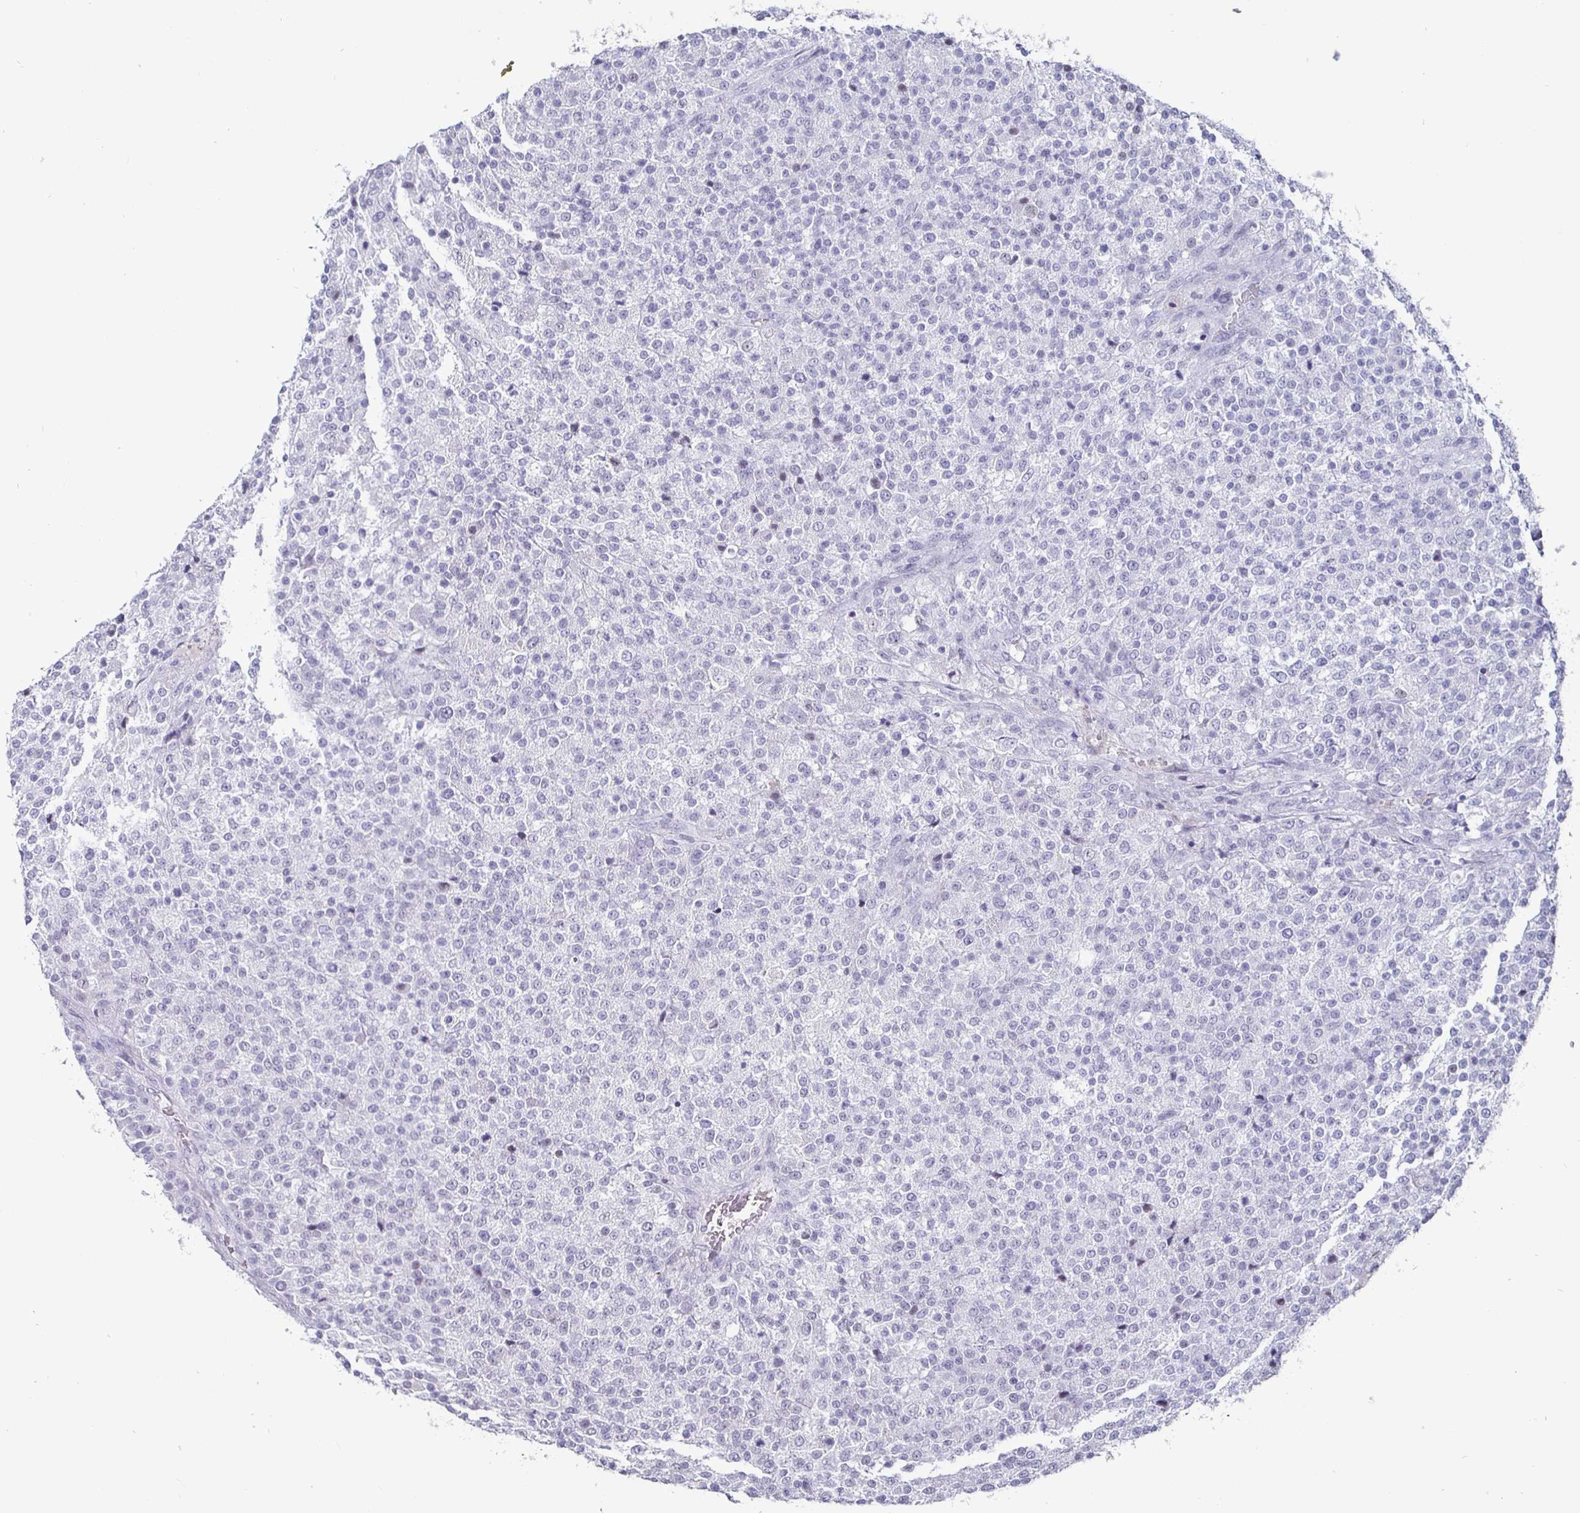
{"staining": {"intensity": "negative", "quantity": "none", "location": "none"}, "tissue": "testis cancer", "cell_type": "Tumor cells", "image_type": "cancer", "snomed": [{"axis": "morphology", "description": "Seminoma, NOS"}, {"axis": "topography", "description": "Testis"}], "caption": "This photomicrograph is of testis cancer stained with immunohistochemistry to label a protein in brown with the nuclei are counter-stained blue. There is no positivity in tumor cells. The staining is performed using DAB (3,3'-diaminobenzidine) brown chromogen with nuclei counter-stained in using hematoxylin.", "gene": "OOSP2", "patient": {"sex": "male", "age": 59}}